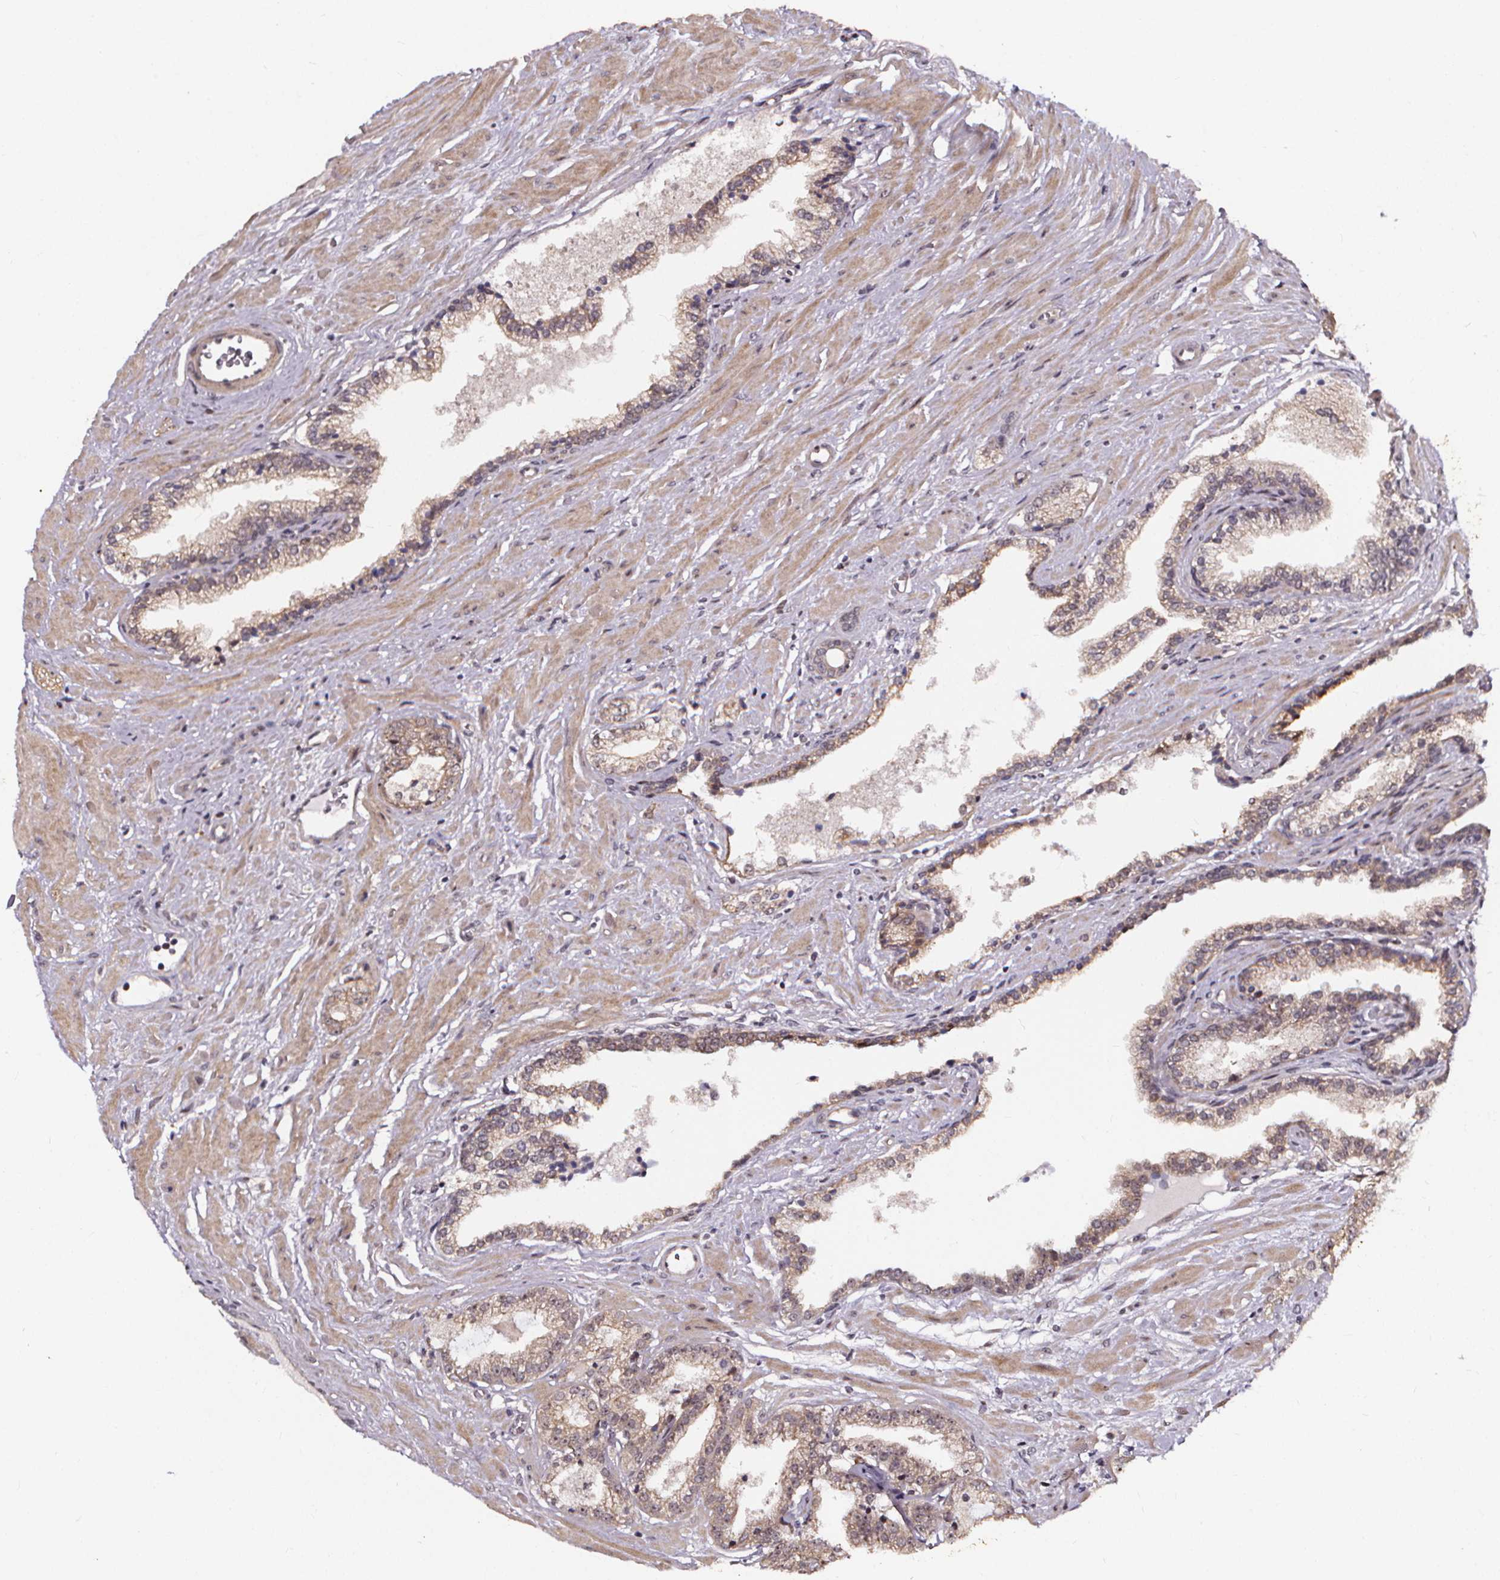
{"staining": {"intensity": "weak", "quantity": ">75%", "location": "cytoplasmic/membranous"}, "tissue": "prostate cancer", "cell_type": "Tumor cells", "image_type": "cancer", "snomed": [{"axis": "morphology", "description": "Adenocarcinoma, Low grade"}, {"axis": "topography", "description": "Prostate"}], "caption": "Prostate cancer (adenocarcinoma (low-grade)) stained for a protein shows weak cytoplasmic/membranous positivity in tumor cells.", "gene": "DDIT3", "patient": {"sex": "male", "age": 60}}